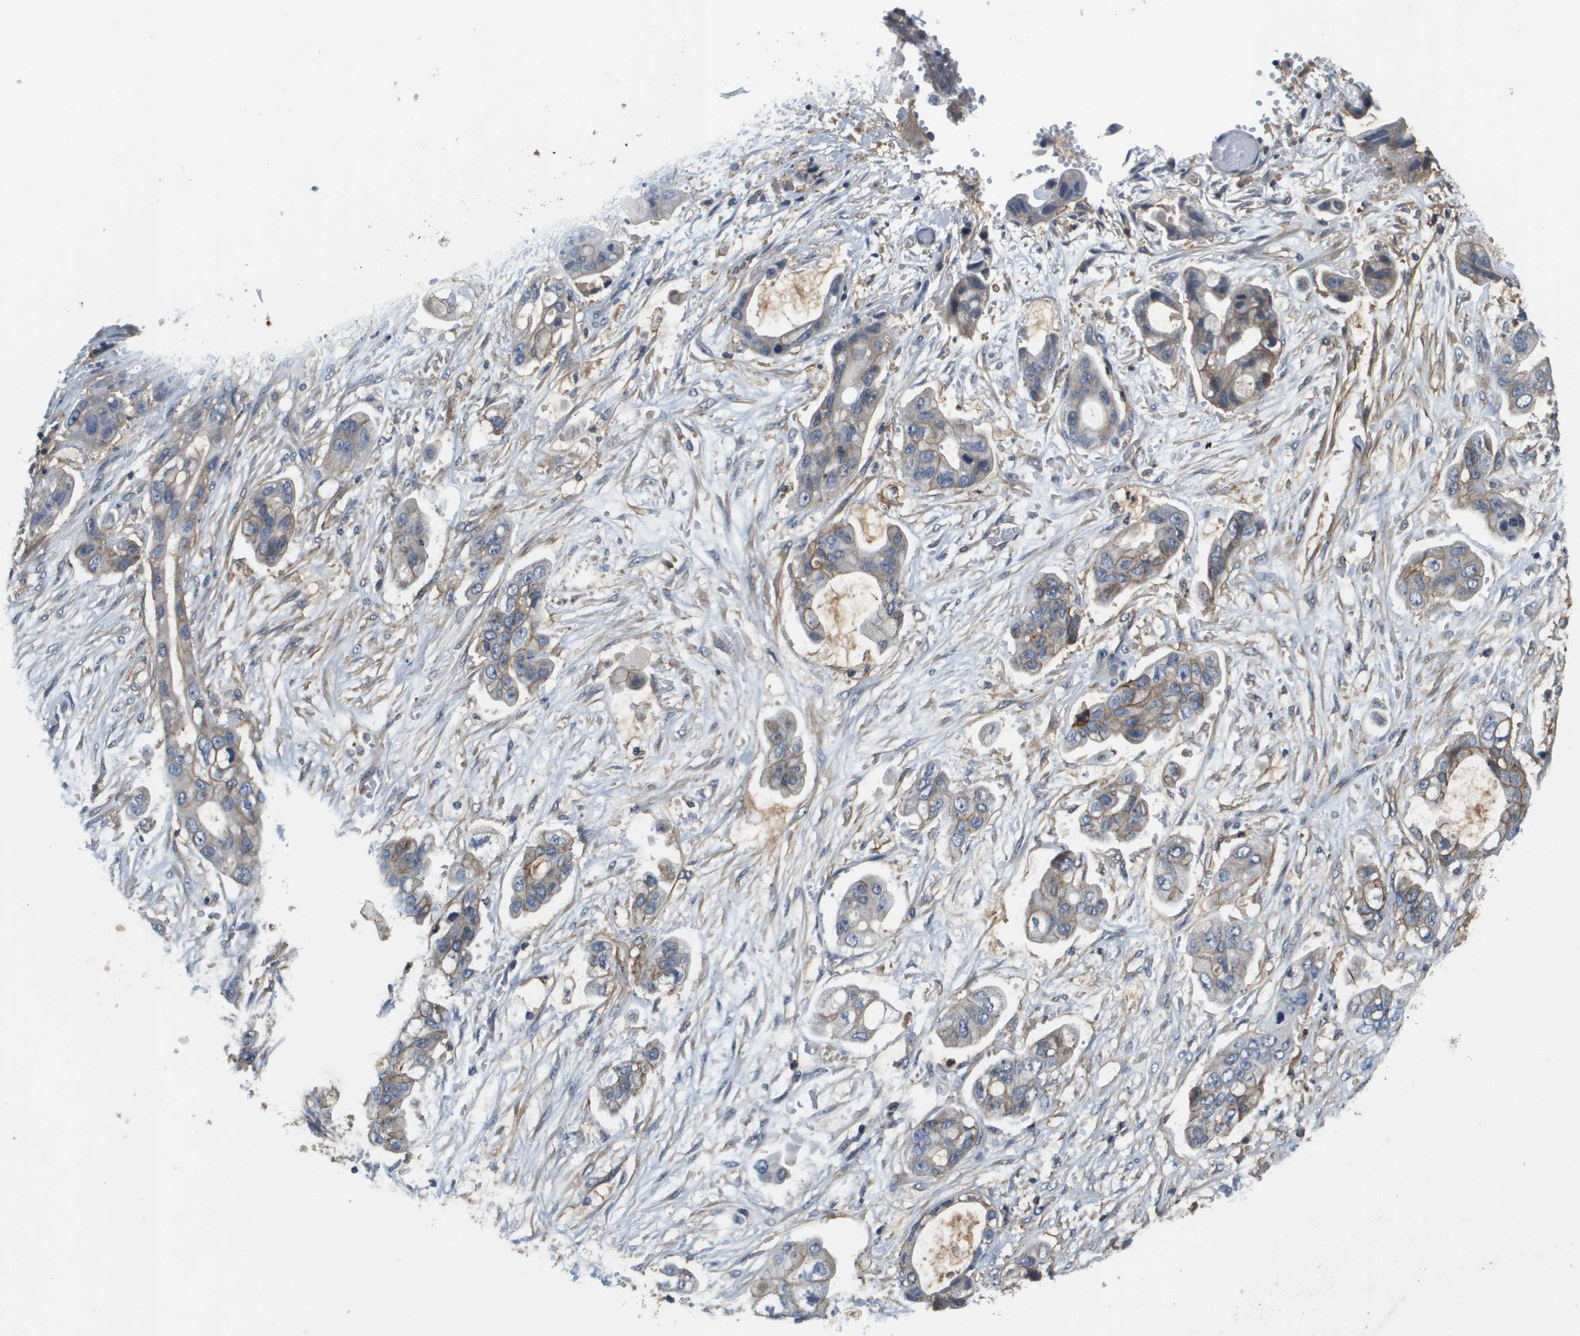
{"staining": {"intensity": "moderate", "quantity": "25%-75%", "location": "cytoplasmic/membranous"}, "tissue": "stomach cancer", "cell_type": "Tumor cells", "image_type": "cancer", "snomed": [{"axis": "morphology", "description": "Adenocarcinoma, NOS"}, {"axis": "topography", "description": "Stomach"}], "caption": "IHC photomicrograph of human stomach cancer (adenocarcinoma) stained for a protein (brown), which displays medium levels of moderate cytoplasmic/membranous positivity in about 25%-75% of tumor cells.", "gene": "SLC16A3", "patient": {"sex": "male", "age": 62}}